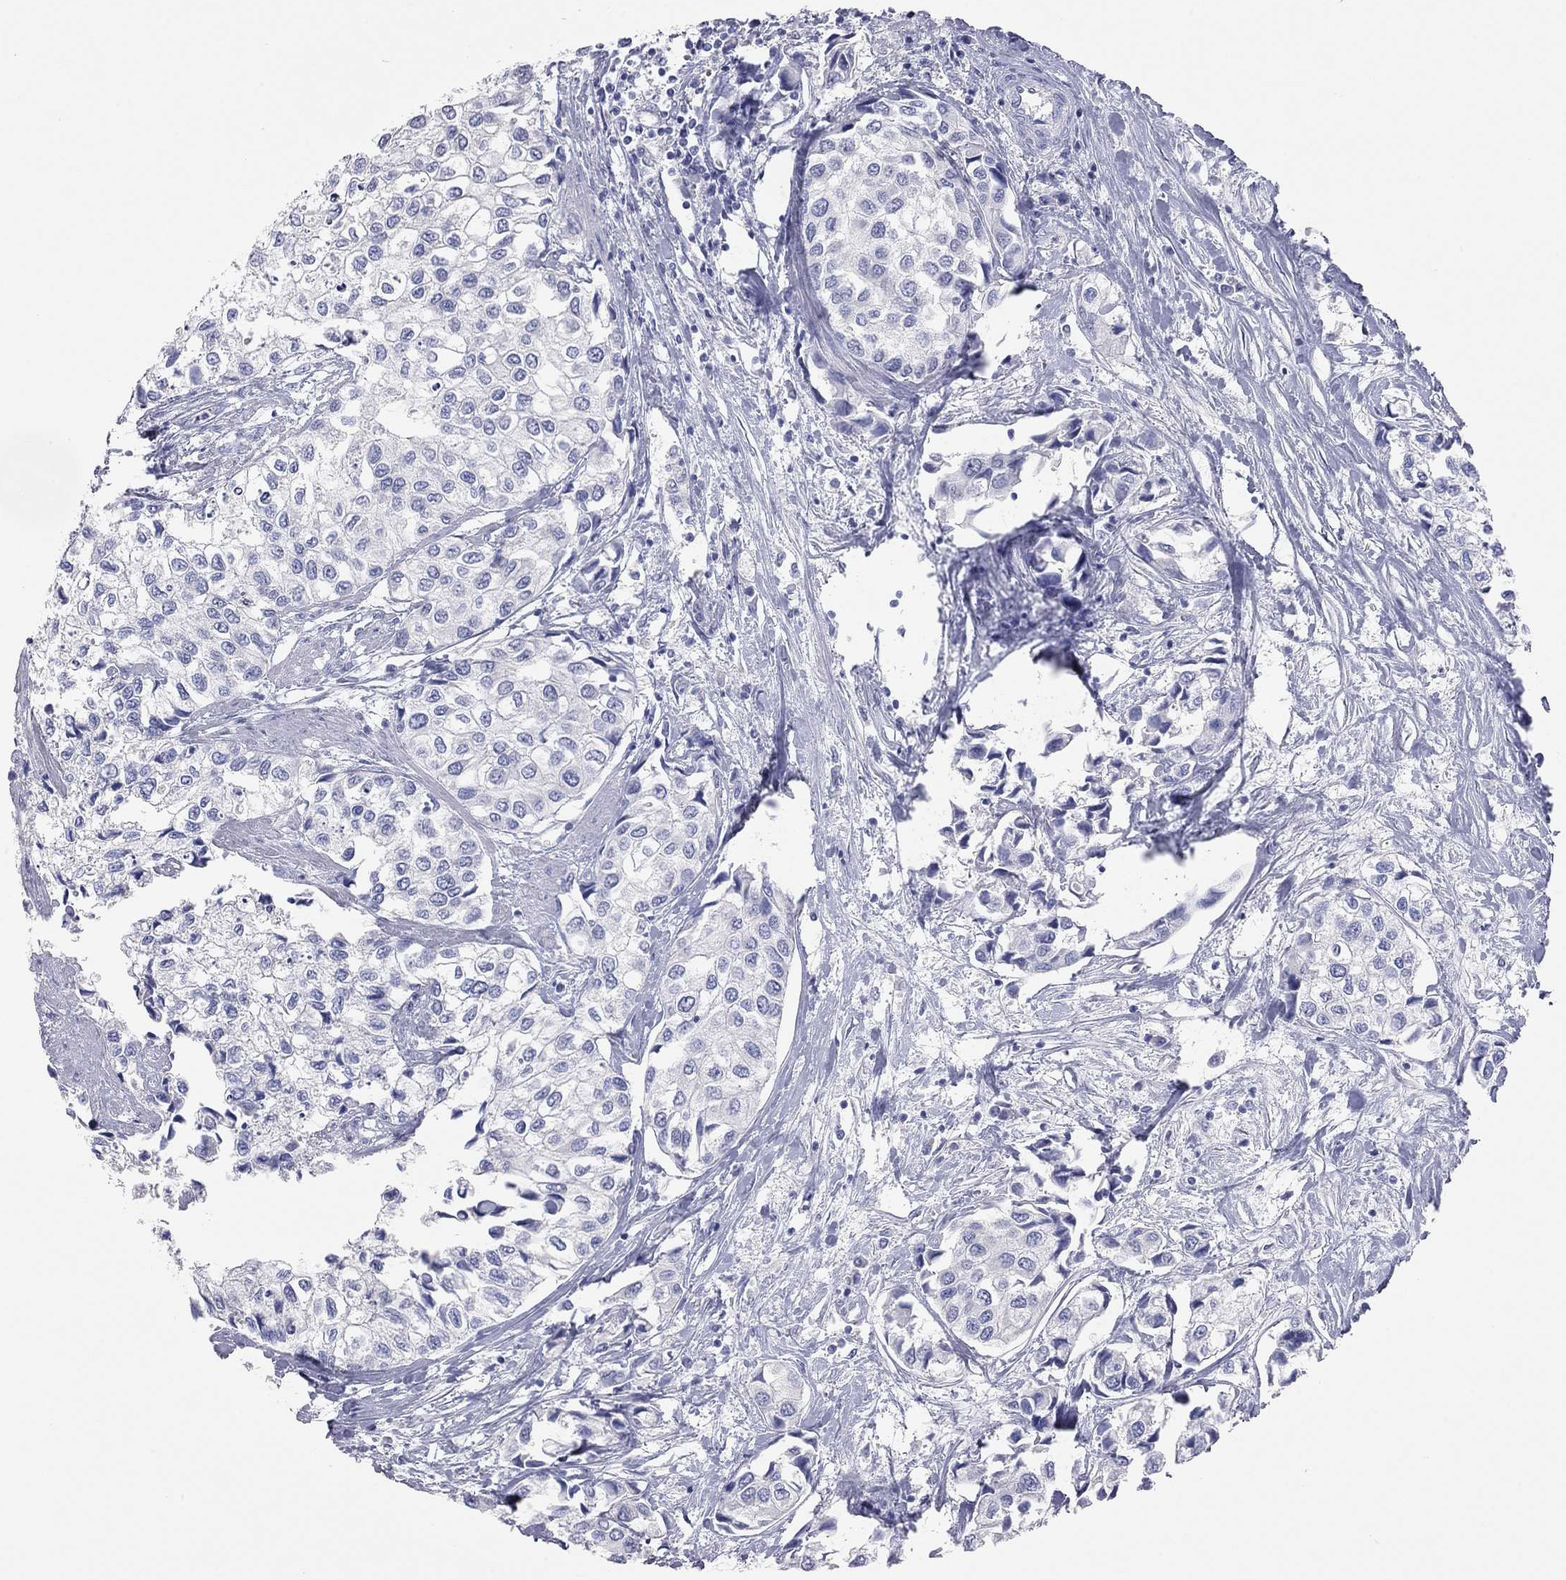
{"staining": {"intensity": "negative", "quantity": "none", "location": "none"}, "tissue": "urothelial cancer", "cell_type": "Tumor cells", "image_type": "cancer", "snomed": [{"axis": "morphology", "description": "Urothelial carcinoma, High grade"}, {"axis": "topography", "description": "Urinary bladder"}], "caption": "The immunohistochemistry (IHC) micrograph has no significant expression in tumor cells of urothelial carcinoma (high-grade) tissue. Nuclei are stained in blue.", "gene": "KCNB1", "patient": {"sex": "male", "age": 73}}